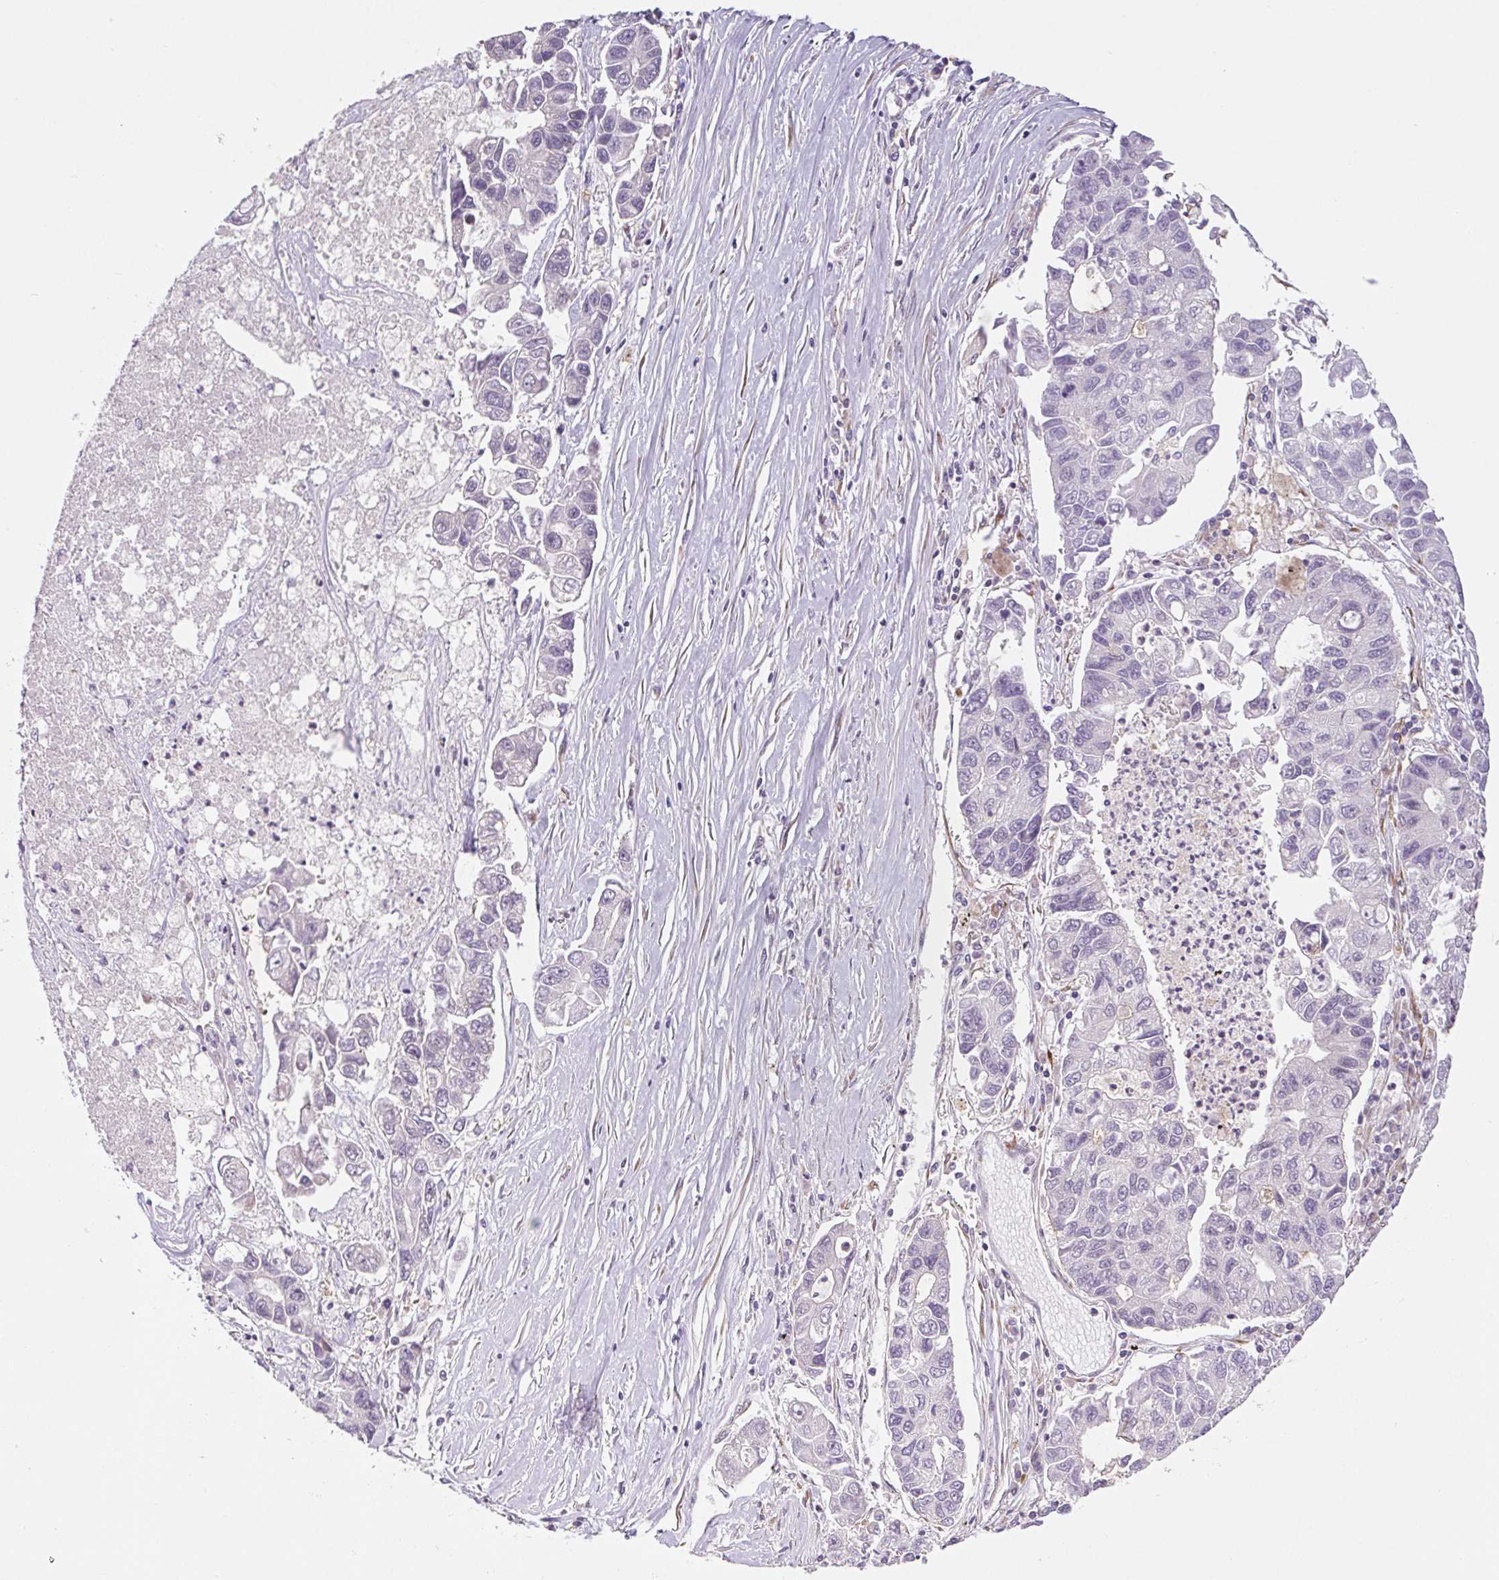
{"staining": {"intensity": "negative", "quantity": "none", "location": "none"}, "tissue": "lung cancer", "cell_type": "Tumor cells", "image_type": "cancer", "snomed": [{"axis": "morphology", "description": "Adenocarcinoma, NOS"}, {"axis": "topography", "description": "Bronchus"}, {"axis": "topography", "description": "Lung"}], "caption": "High magnification brightfield microscopy of lung cancer (adenocarcinoma) stained with DAB (brown) and counterstained with hematoxylin (blue): tumor cells show no significant positivity.", "gene": "LYPD5", "patient": {"sex": "female", "age": 51}}